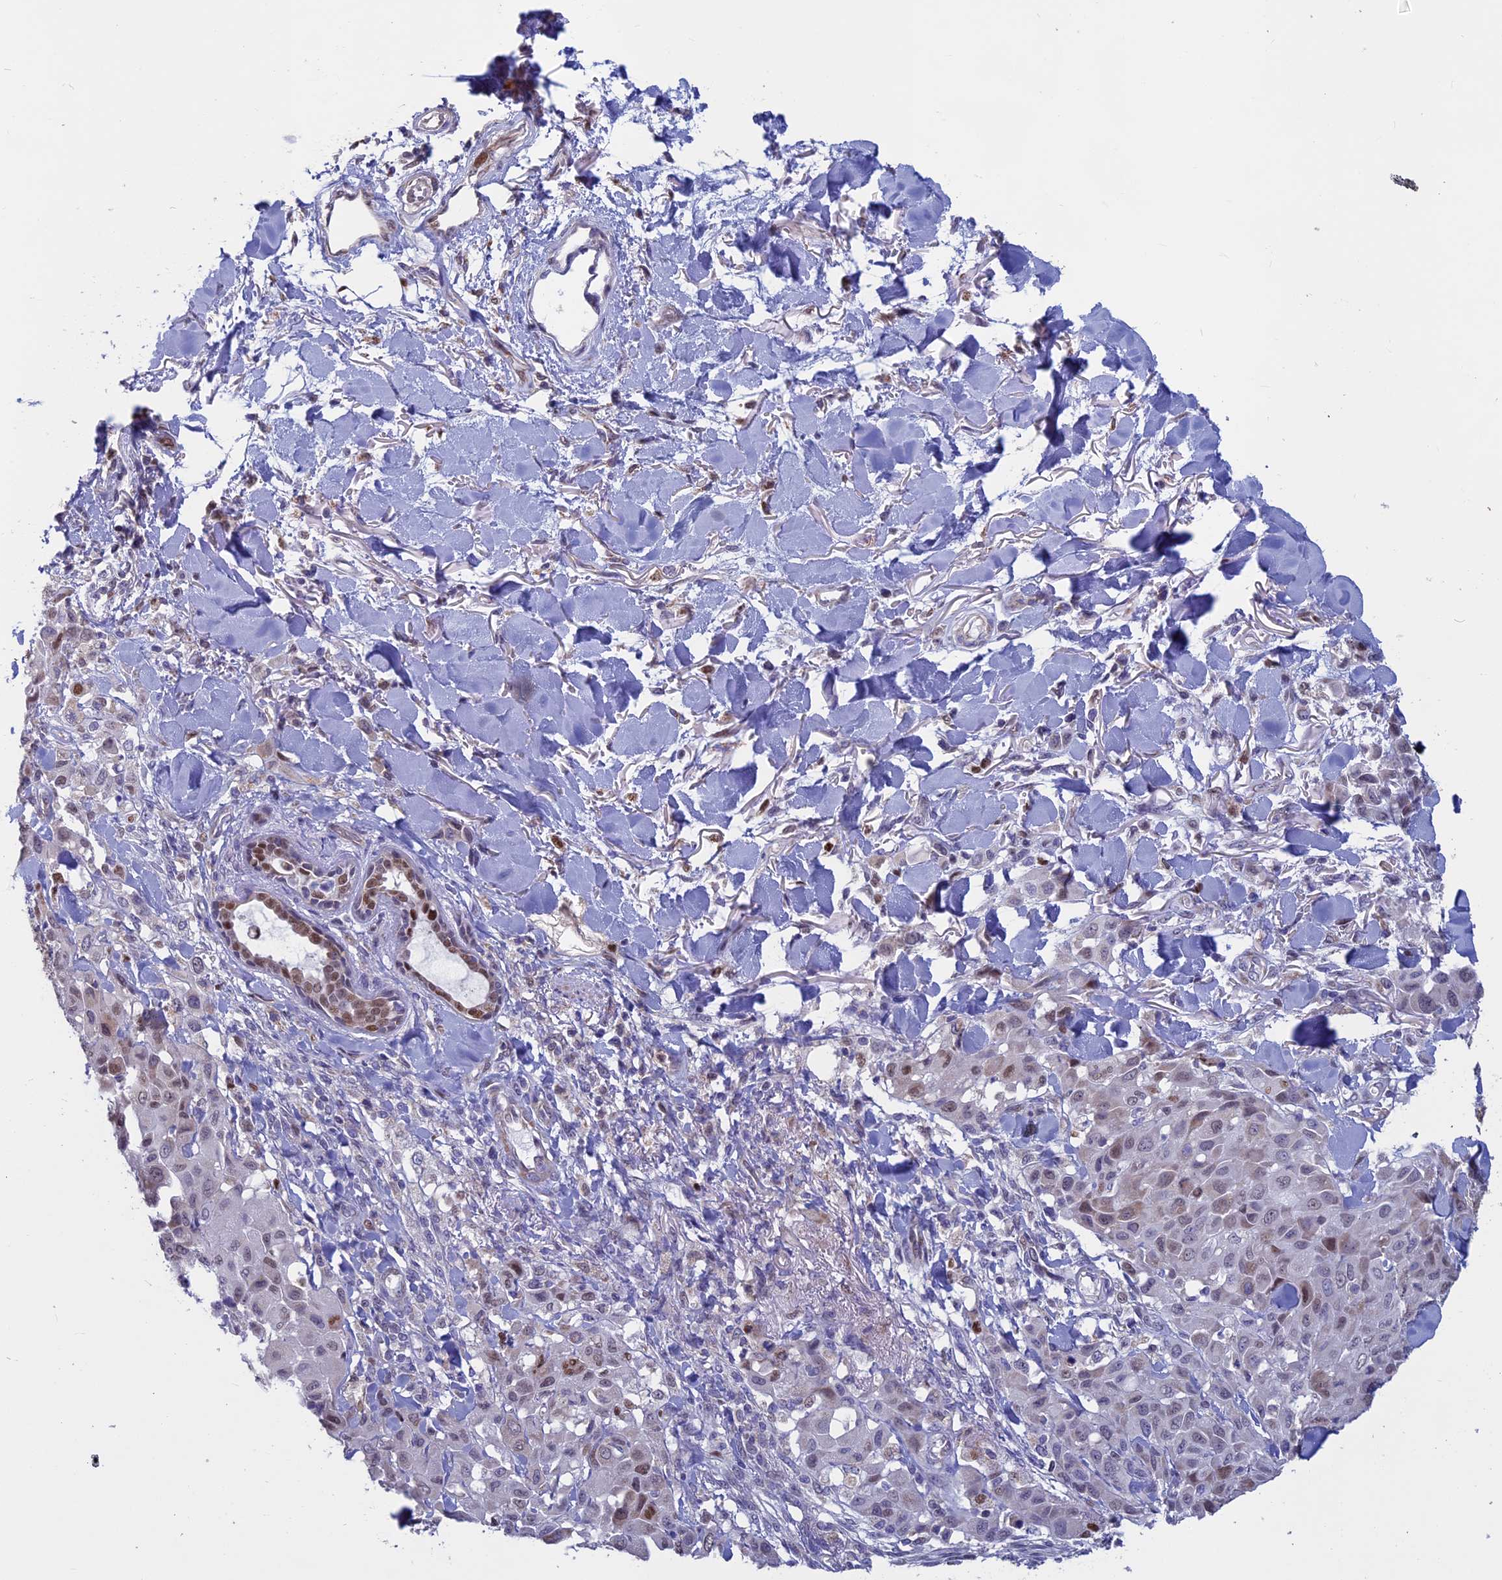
{"staining": {"intensity": "weak", "quantity": "25%-75%", "location": "nuclear"}, "tissue": "melanoma", "cell_type": "Tumor cells", "image_type": "cancer", "snomed": [{"axis": "morphology", "description": "Malignant melanoma, Metastatic site"}, {"axis": "topography", "description": "Skin"}], "caption": "High-power microscopy captured an immunohistochemistry histopathology image of malignant melanoma (metastatic site), revealing weak nuclear expression in approximately 25%-75% of tumor cells.", "gene": "ACSS1", "patient": {"sex": "female", "age": 81}}